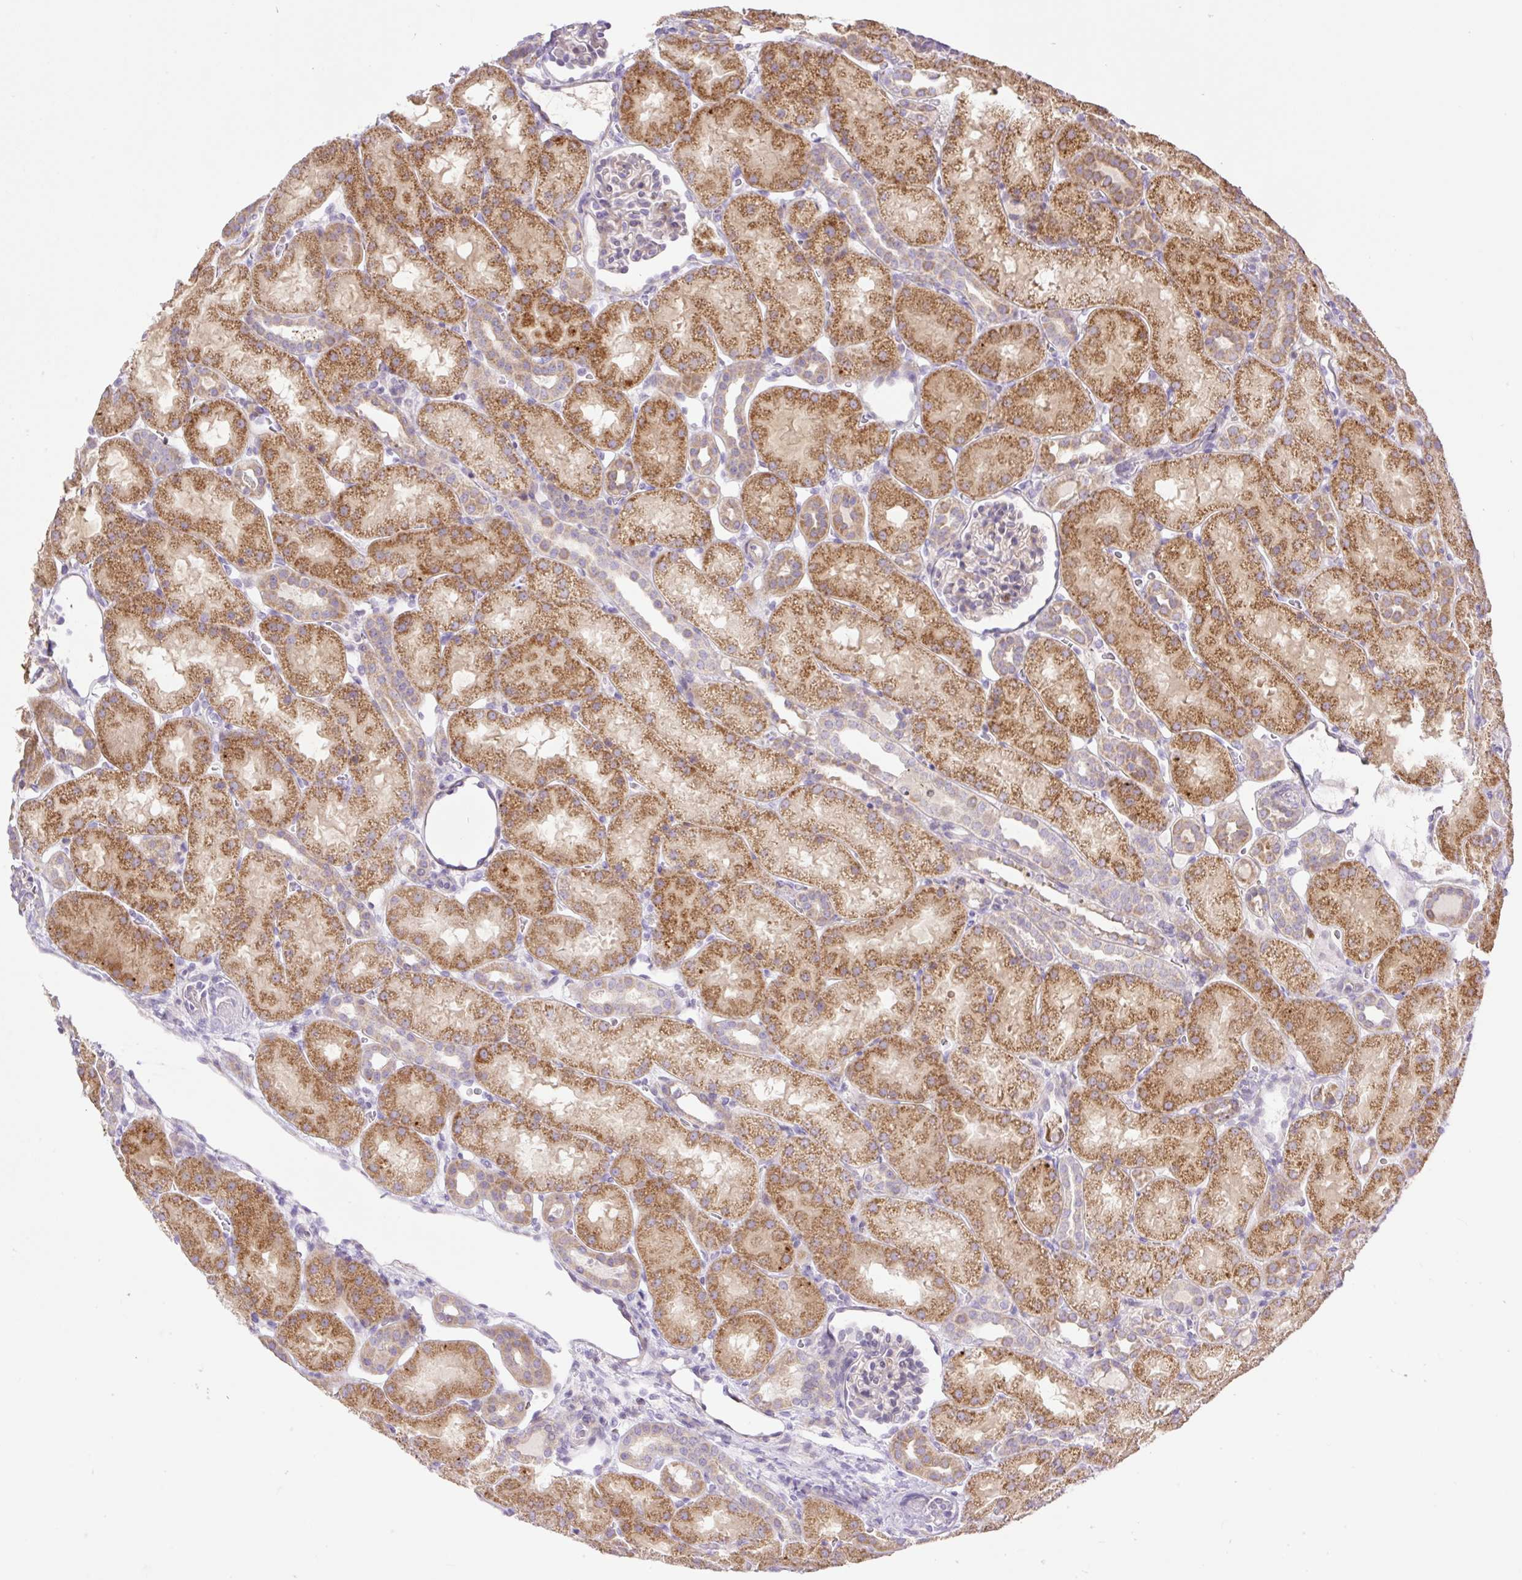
{"staining": {"intensity": "weak", "quantity": "<25%", "location": "cytoplasmic/membranous"}, "tissue": "kidney", "cell_type": "Cells in glomeruli", "image_type": "normal", "snomed": [{"axis": "morphology", "description": "Normal tissue, NOS"}, {"axis": "topography", "description": "Kidney"}], "caption": "DAB immunohistochemical staining of benign kidney exhibits no significant positivity in cells in glomeruli.", "gene": "VPS25", "patient": {"sex": "male", "age": 2}}